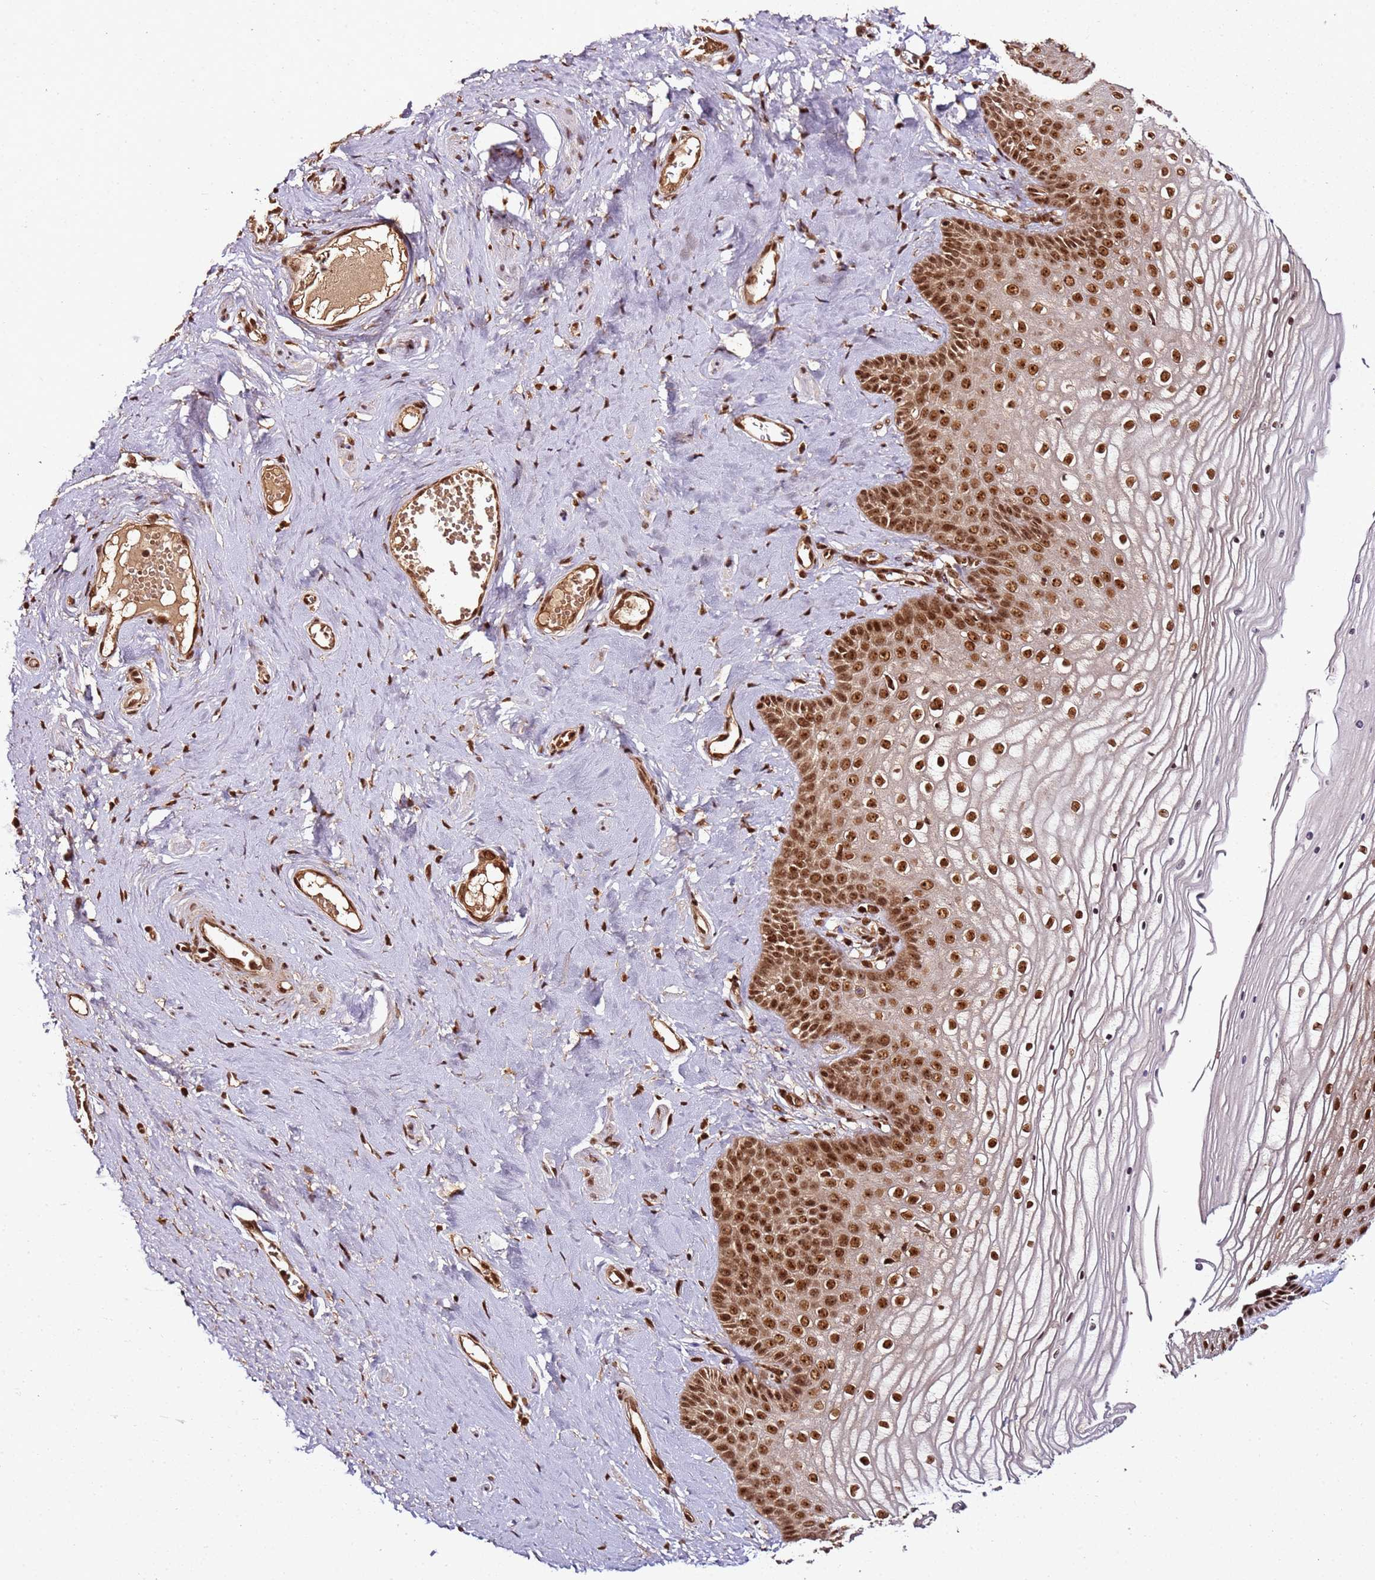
{"staining": {"intensity": "strong", "quantity": ">75%", "location": "nuclear"}, "tissue": "vagina", "cell_type": "Squamous epithelial cells", "image_type": "normal", "snomed": [{"axis": "morphology", "description": "Normal tissue, NOS"}, {"axis": "topography", "description": "Vagina"}, {"axis": "topography", "description": "Cervix"}], "caption": "Immunohistochemical staining of benign vagina displays >75% levels of strong nuclear protein expression in about >75% of squamous epithelial cells.", "gene": "XRN2", "patient": {"sex": "female", "age": 40}}